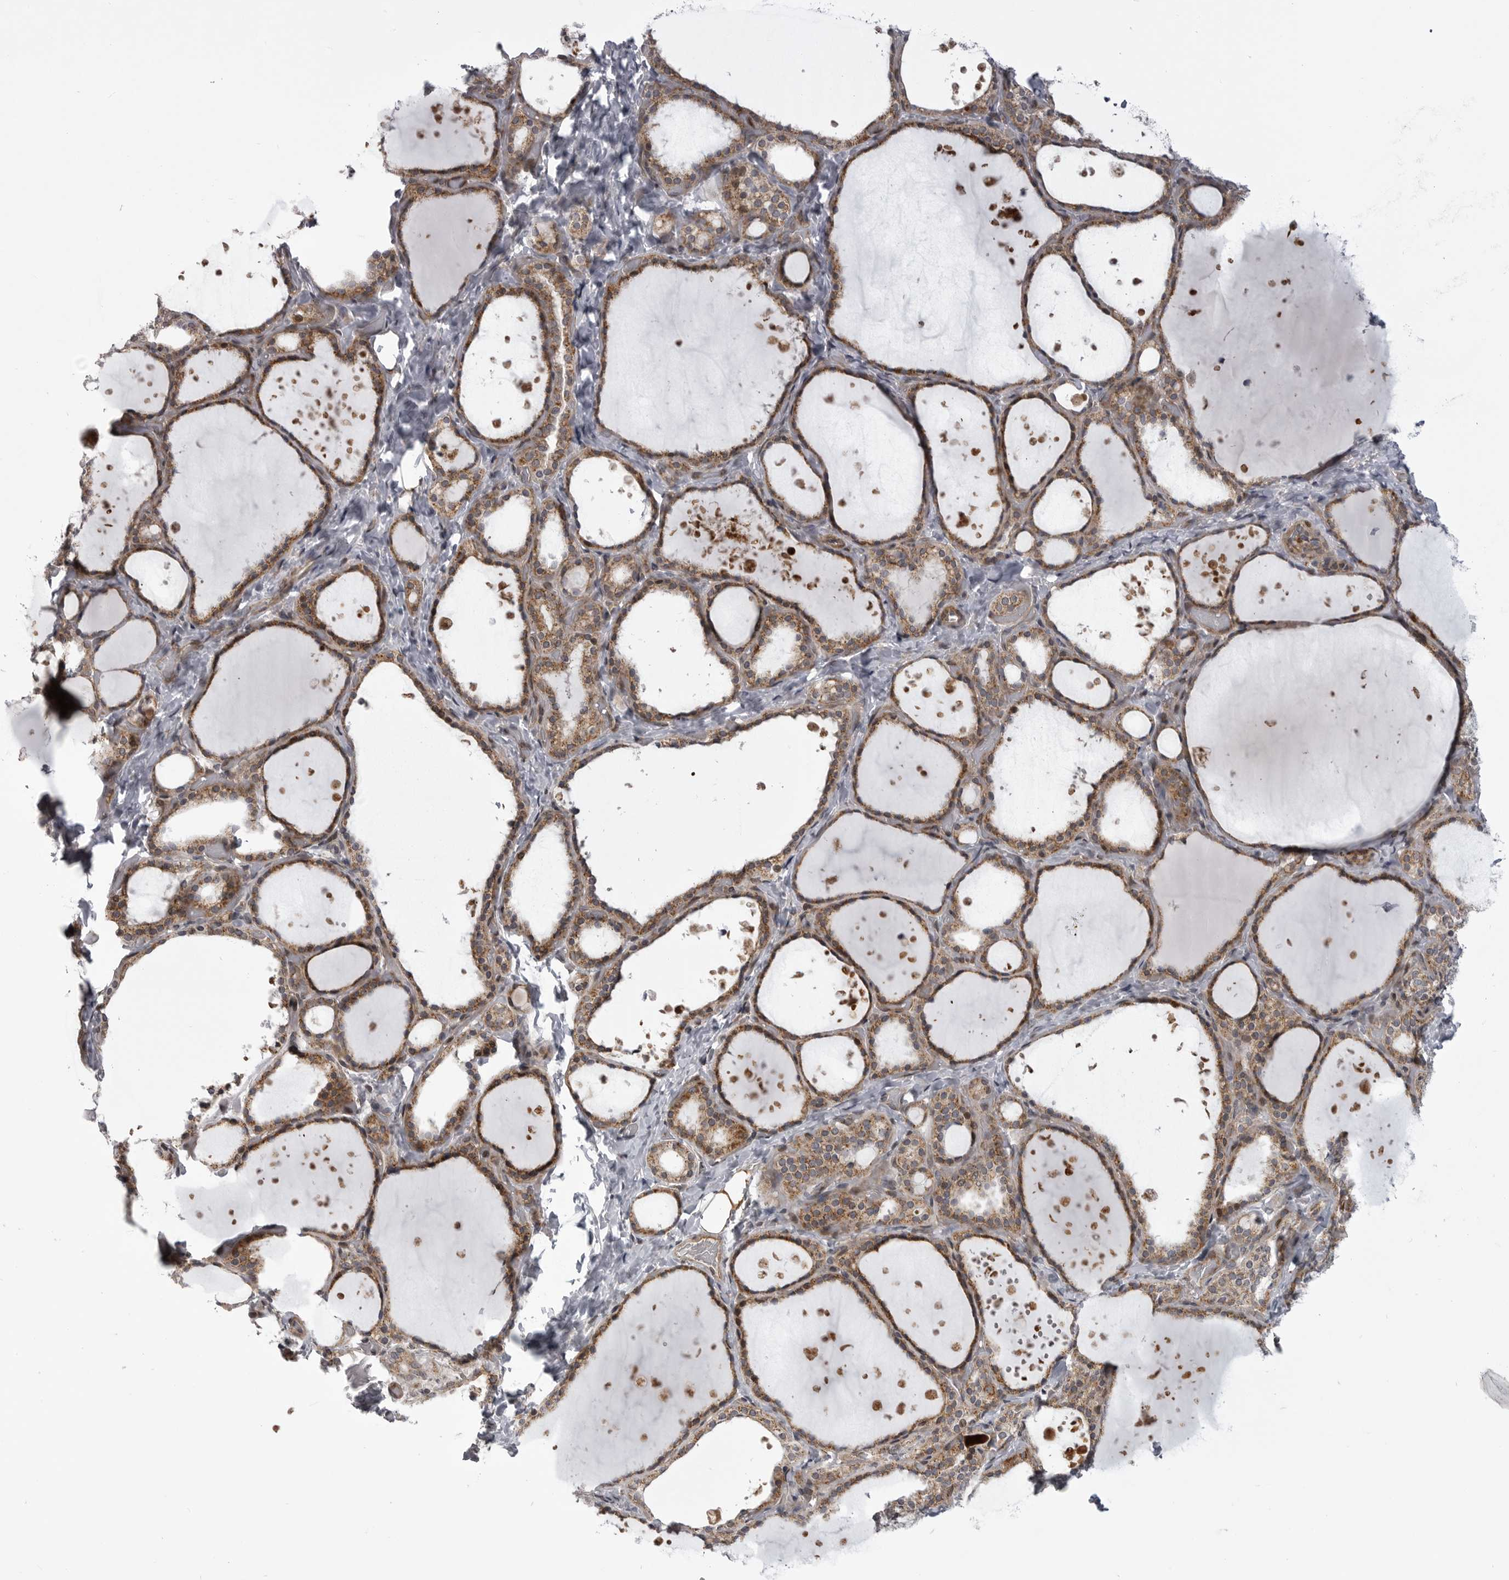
{"staining": {"intensity": "moderate", "quantity": ">75%", "location": "cytoplasmic/membranous"}, "tissue": "thyroid gland", "cell_type": "Glandular cells", "image_type": "normal", "snomed": [{"axis": "morphology", "description": "Normal tissue, NOS"}, {"axis": "topography", "description": "Thyroid gland"}], "caption": "Immunohistochemical staining of normal thyroid gland exhibits >75% levels of moderate cytoplasmic/membranous protein expression in approximately >75% of glandular cells.", "gene": "TMPRSS11F", "patient": {"sex": "female", "age": 44}}